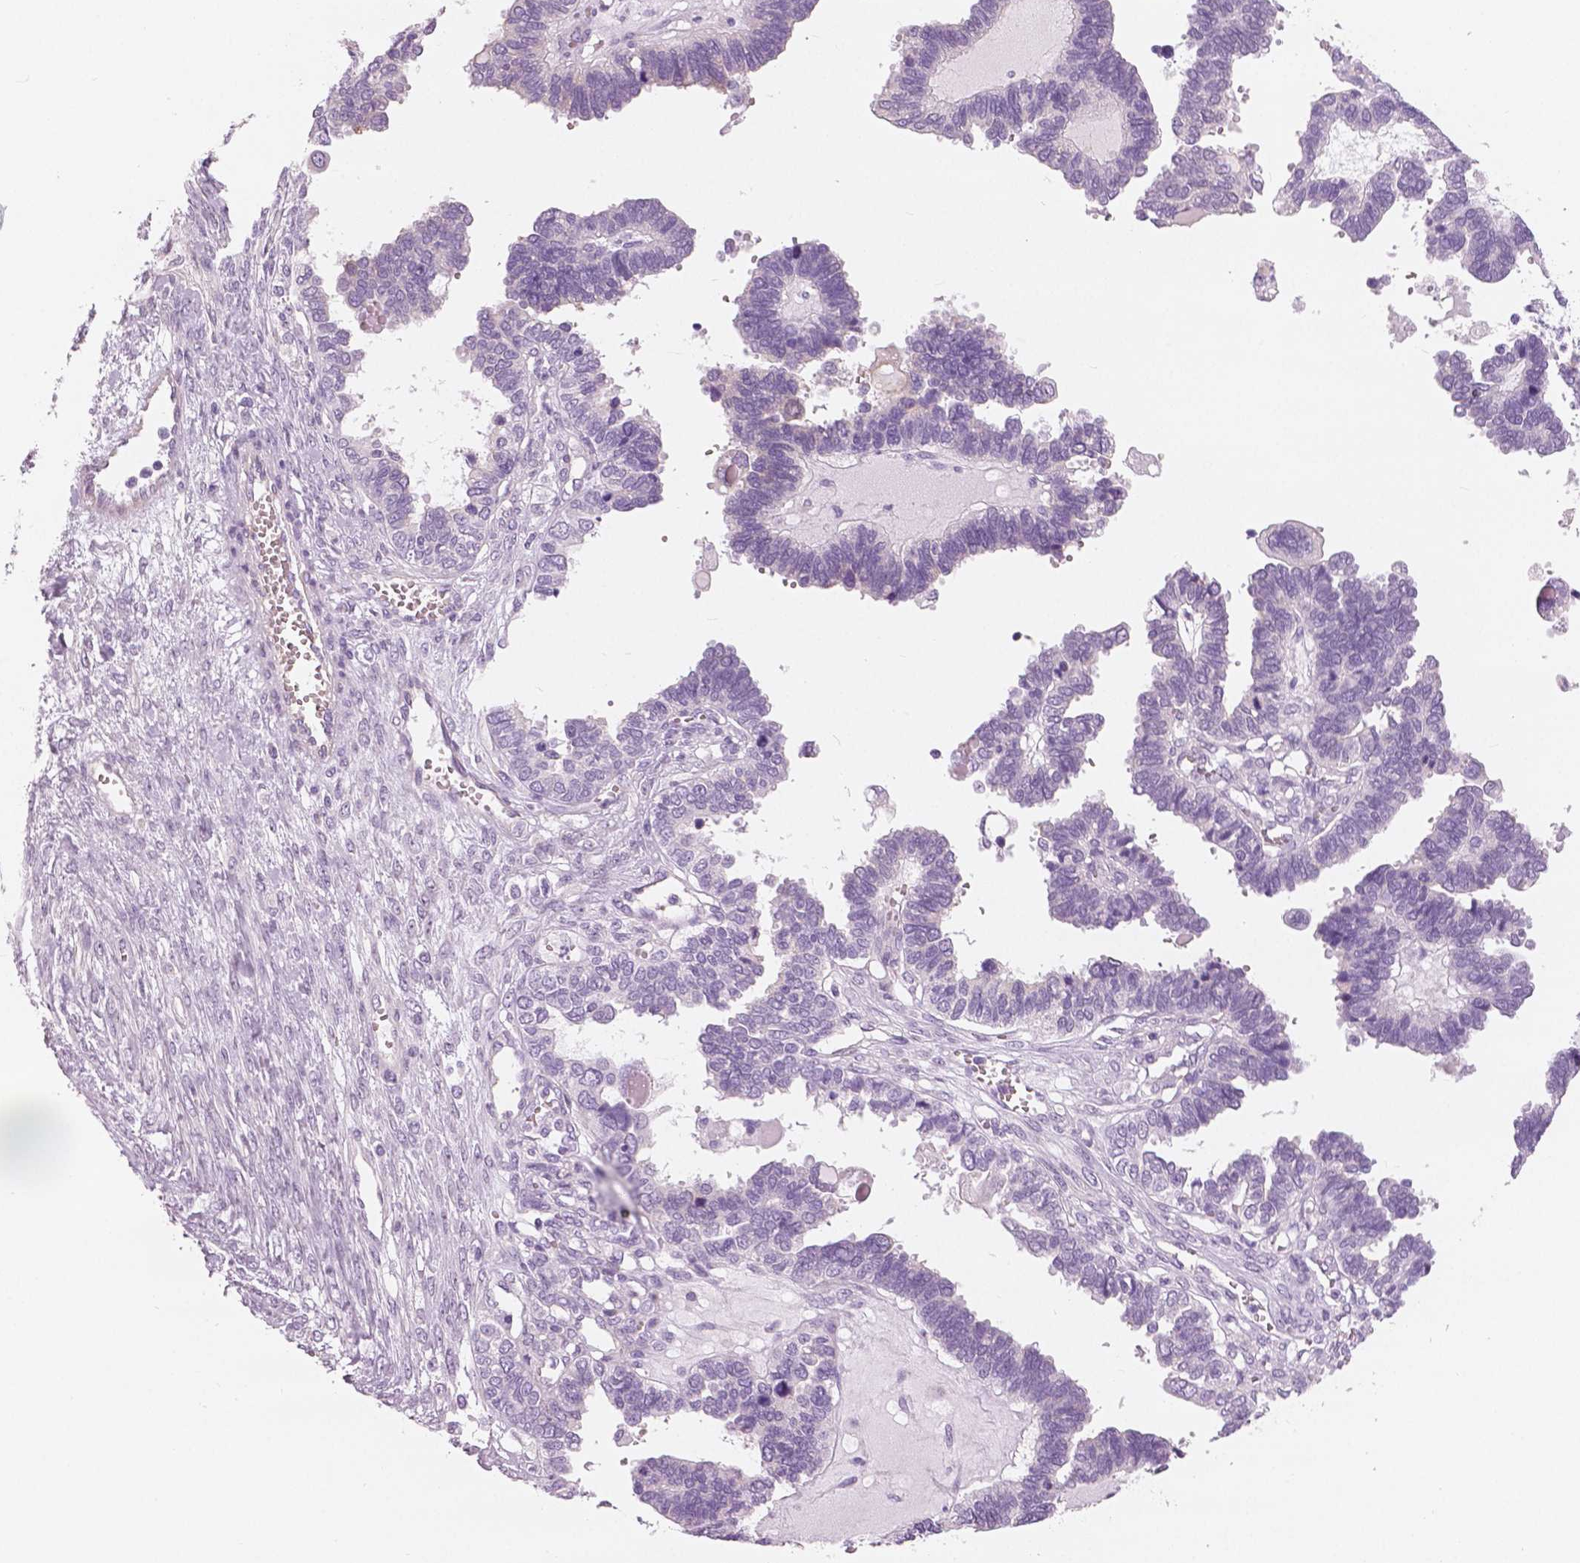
{"staining": {"intensity": "negative", "quantity": "none", "location": "none"}, "tissue": "ovarian cancer", "cell_type": "Tumor cells", "image_type": "cancer", "snomed": [{"axis": "morphology", "description": "Cystadenocarcinoma, serous, NOS"}, {"axis": "topography", "description": "Ovary"}], "caption": "Human ovarian serous cystadenocarcinoma stained for a protein using immunohistochemistry demonstrates no positivity in tumor cells.", "gene": "SLC24A1", "patient": {"sex": "female", "age": 51}}